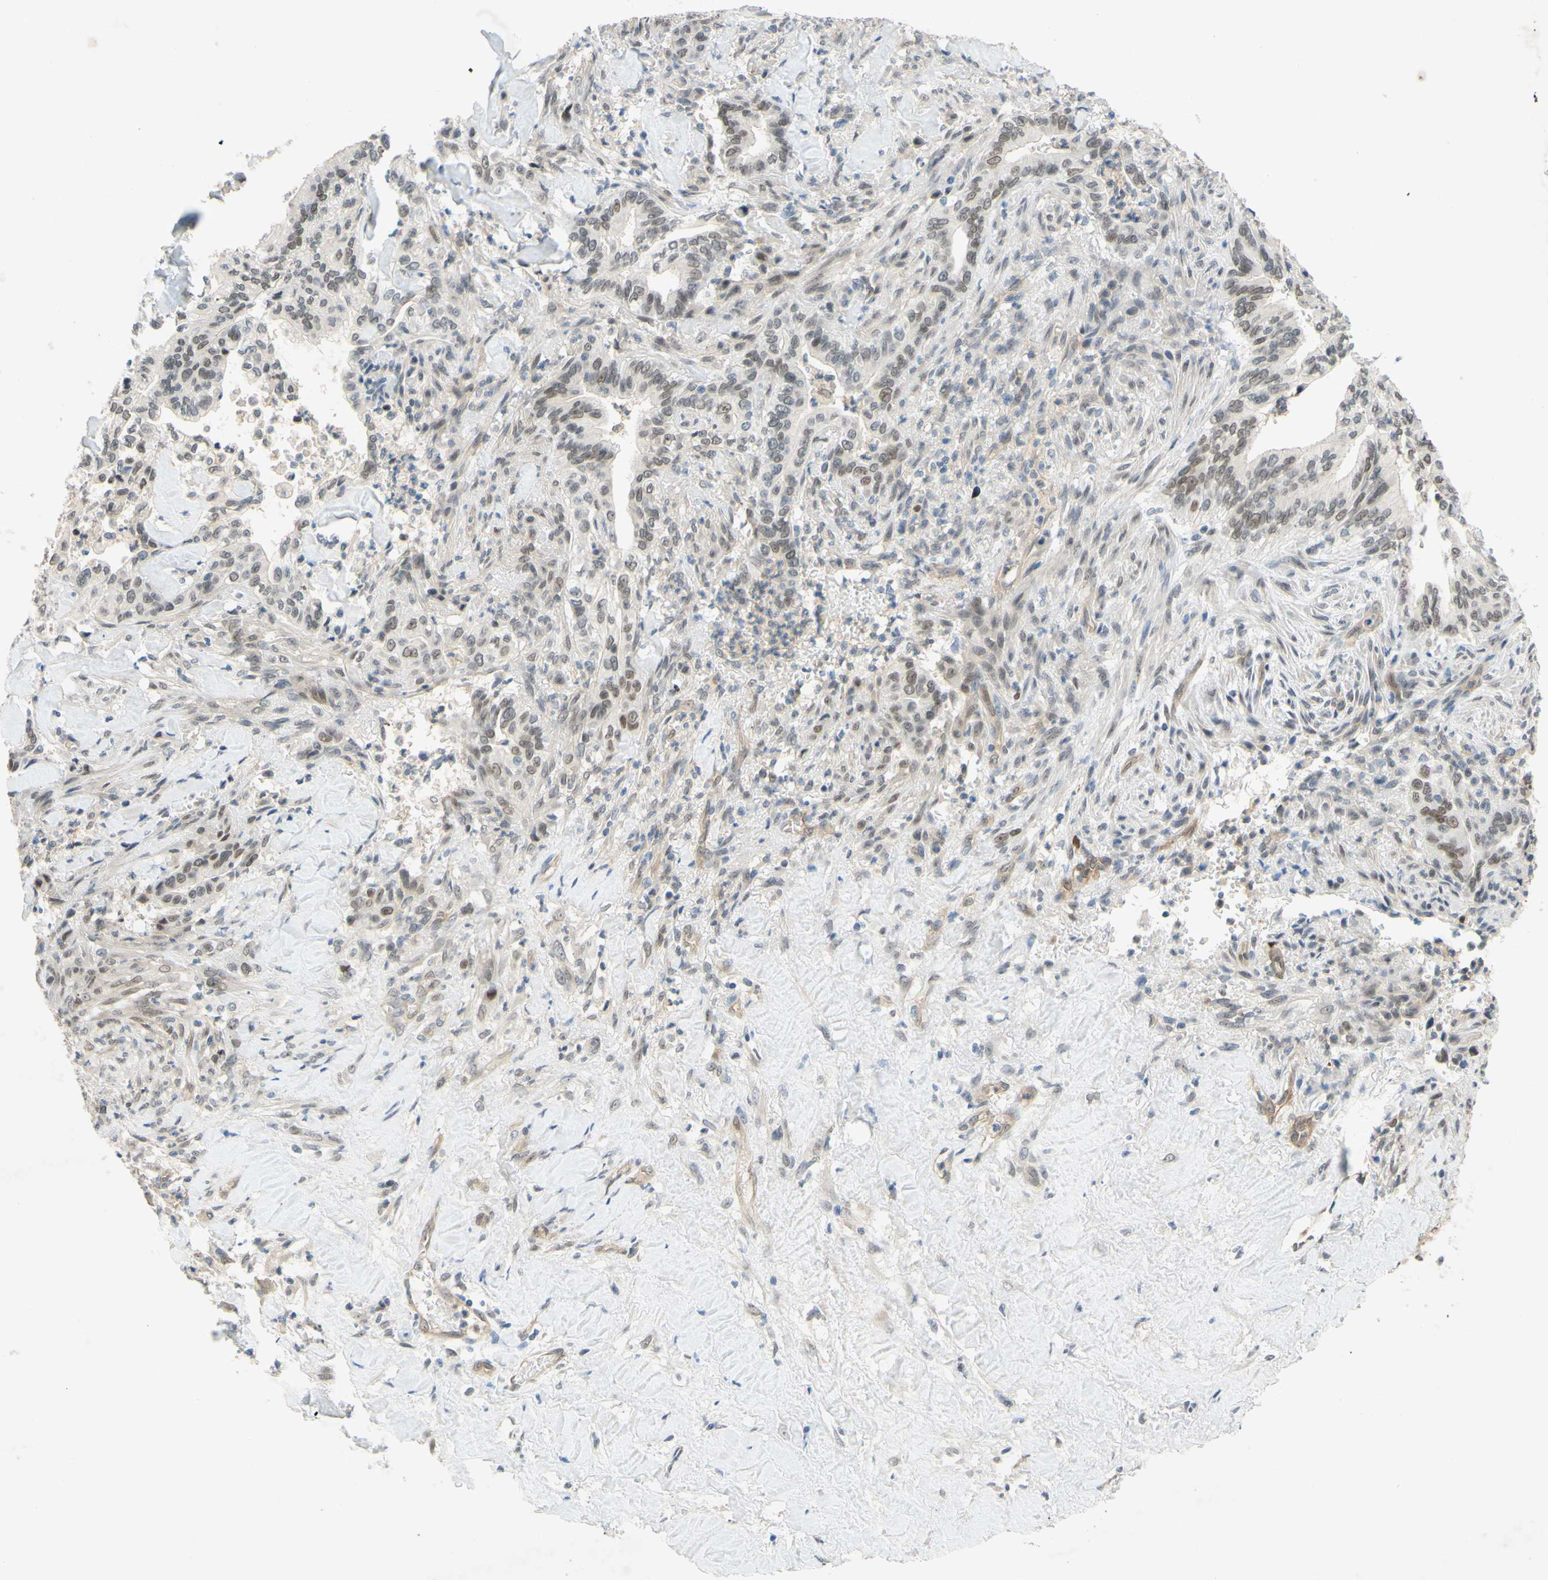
{"staining": {"intensity": "weak", "quantity": ">75%", "location": "nuclear"}, "tissue": "liver cancer", "cell_type": "Tumor cells", "image_type": "cancer", "snomed": [{"axis": "morphology", "description": "Cholangiocarcinoma"}, {"axis": "topography", "description": "Liver"}], "caption": "Immunohistochemical staining of cholangiocarcinoma (liver) demonstrates low levels of weak nuclear protein staining in approximately >75% of tumor cells.", "gene": "POLB", "patient": {"sex": "female", "age": 67}}